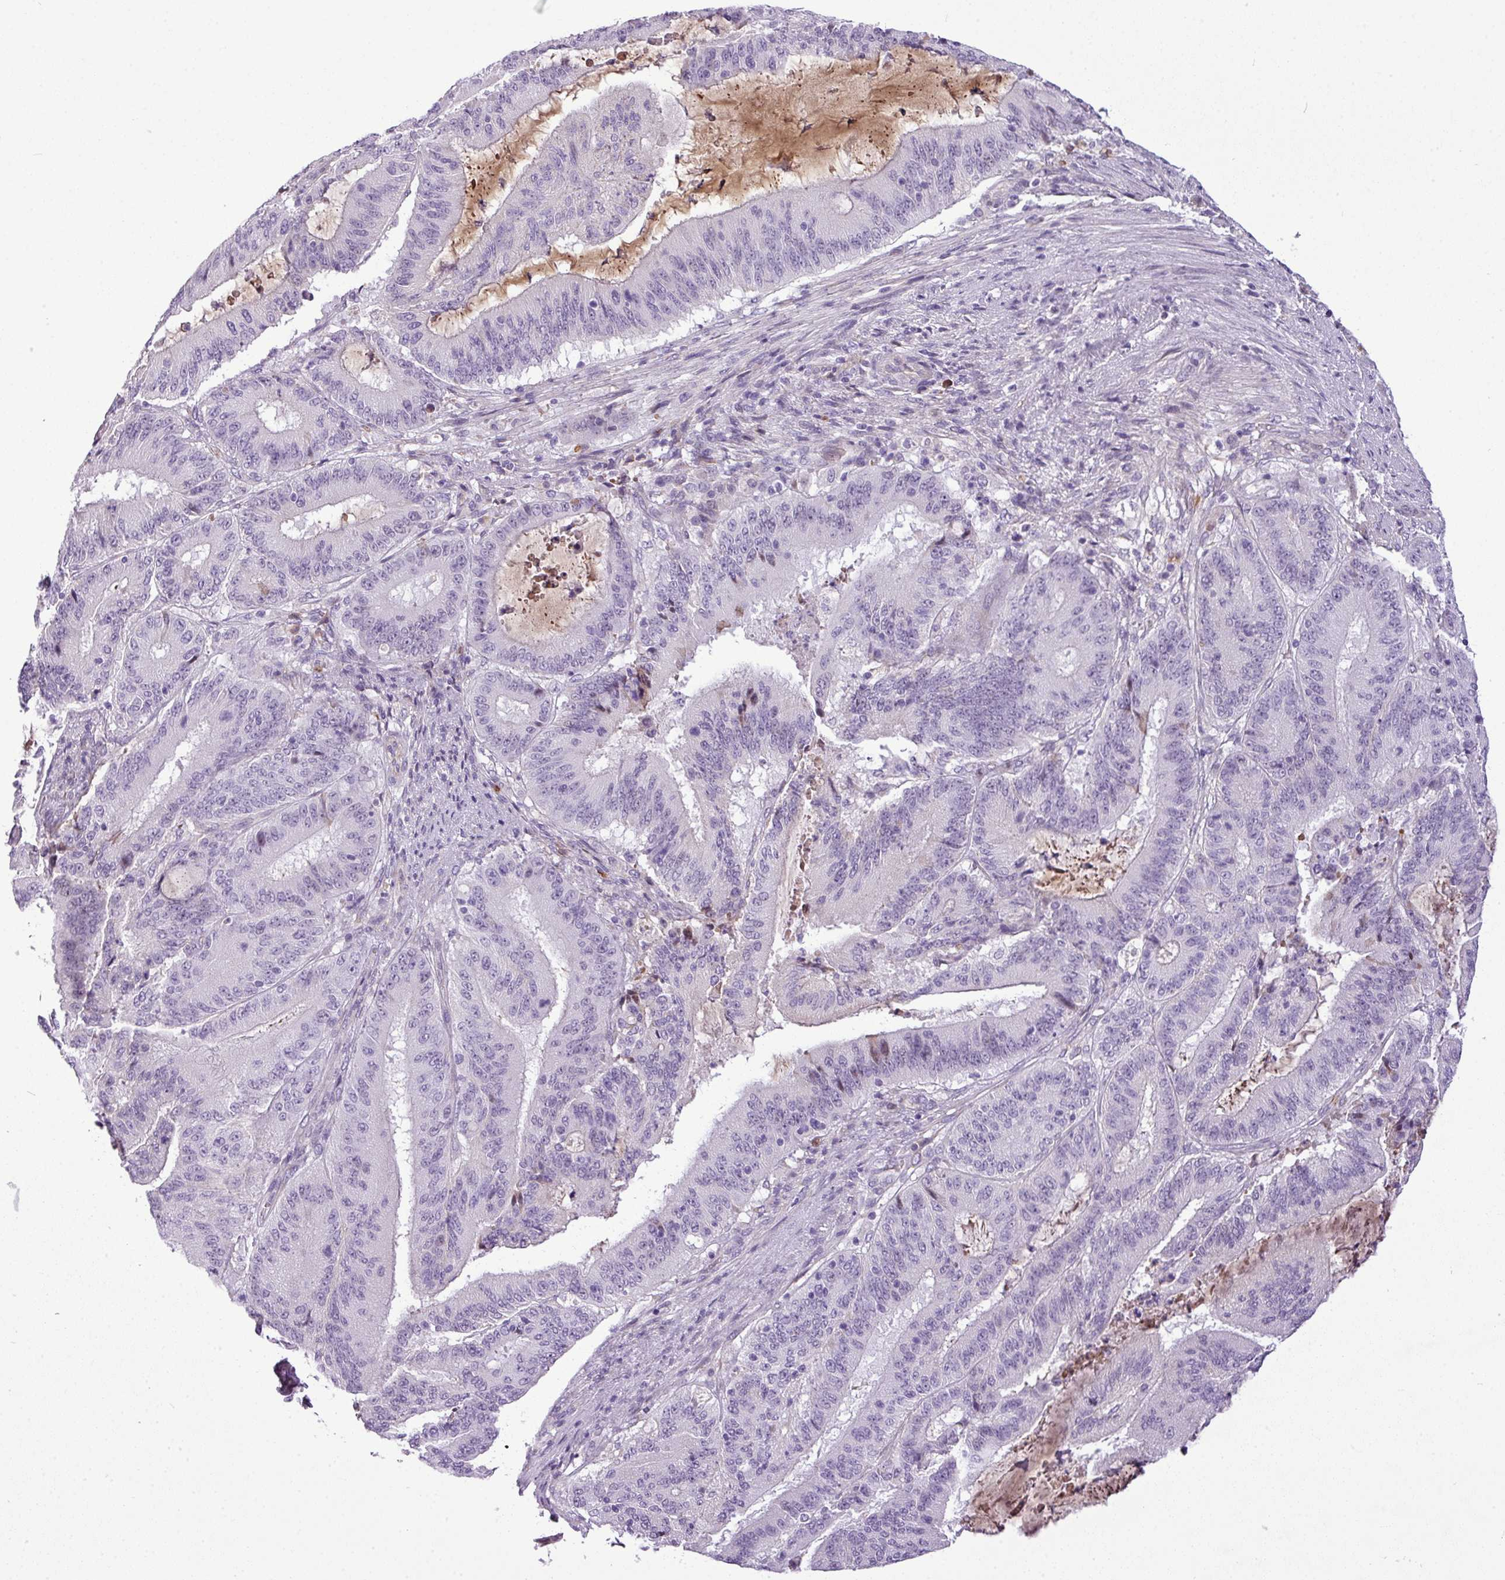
{"staining": {"intensity": "weak", "quantity": "<25%", "location": "cytoplasmic/membranous"}, "tissue": "liver cancer", "cell_type": "Tumor cells", "image_type": "cancer", "snomed": [{"axis": "morphology", "description": "Normal tissue, NOS"}, {"axis": "morphology", "description": "Cholangiocarcinoma"}, {"axis": "topography", "description": "Liver"}, {"axis": "topography", "description": "Peripheral nerve tissue"}], "caption": "Immunohistochemistry (IHC) micrograph of neoplastic tissue: liver cancer (cholangiocarcinoma) stained with DAB (3,3'-diaminobenzidine) shows no significant protein positivity in tumor cells. Nuclei are stained in blue.", "gene": "C4B", "patient": {"sex": "female", "age": 73}}